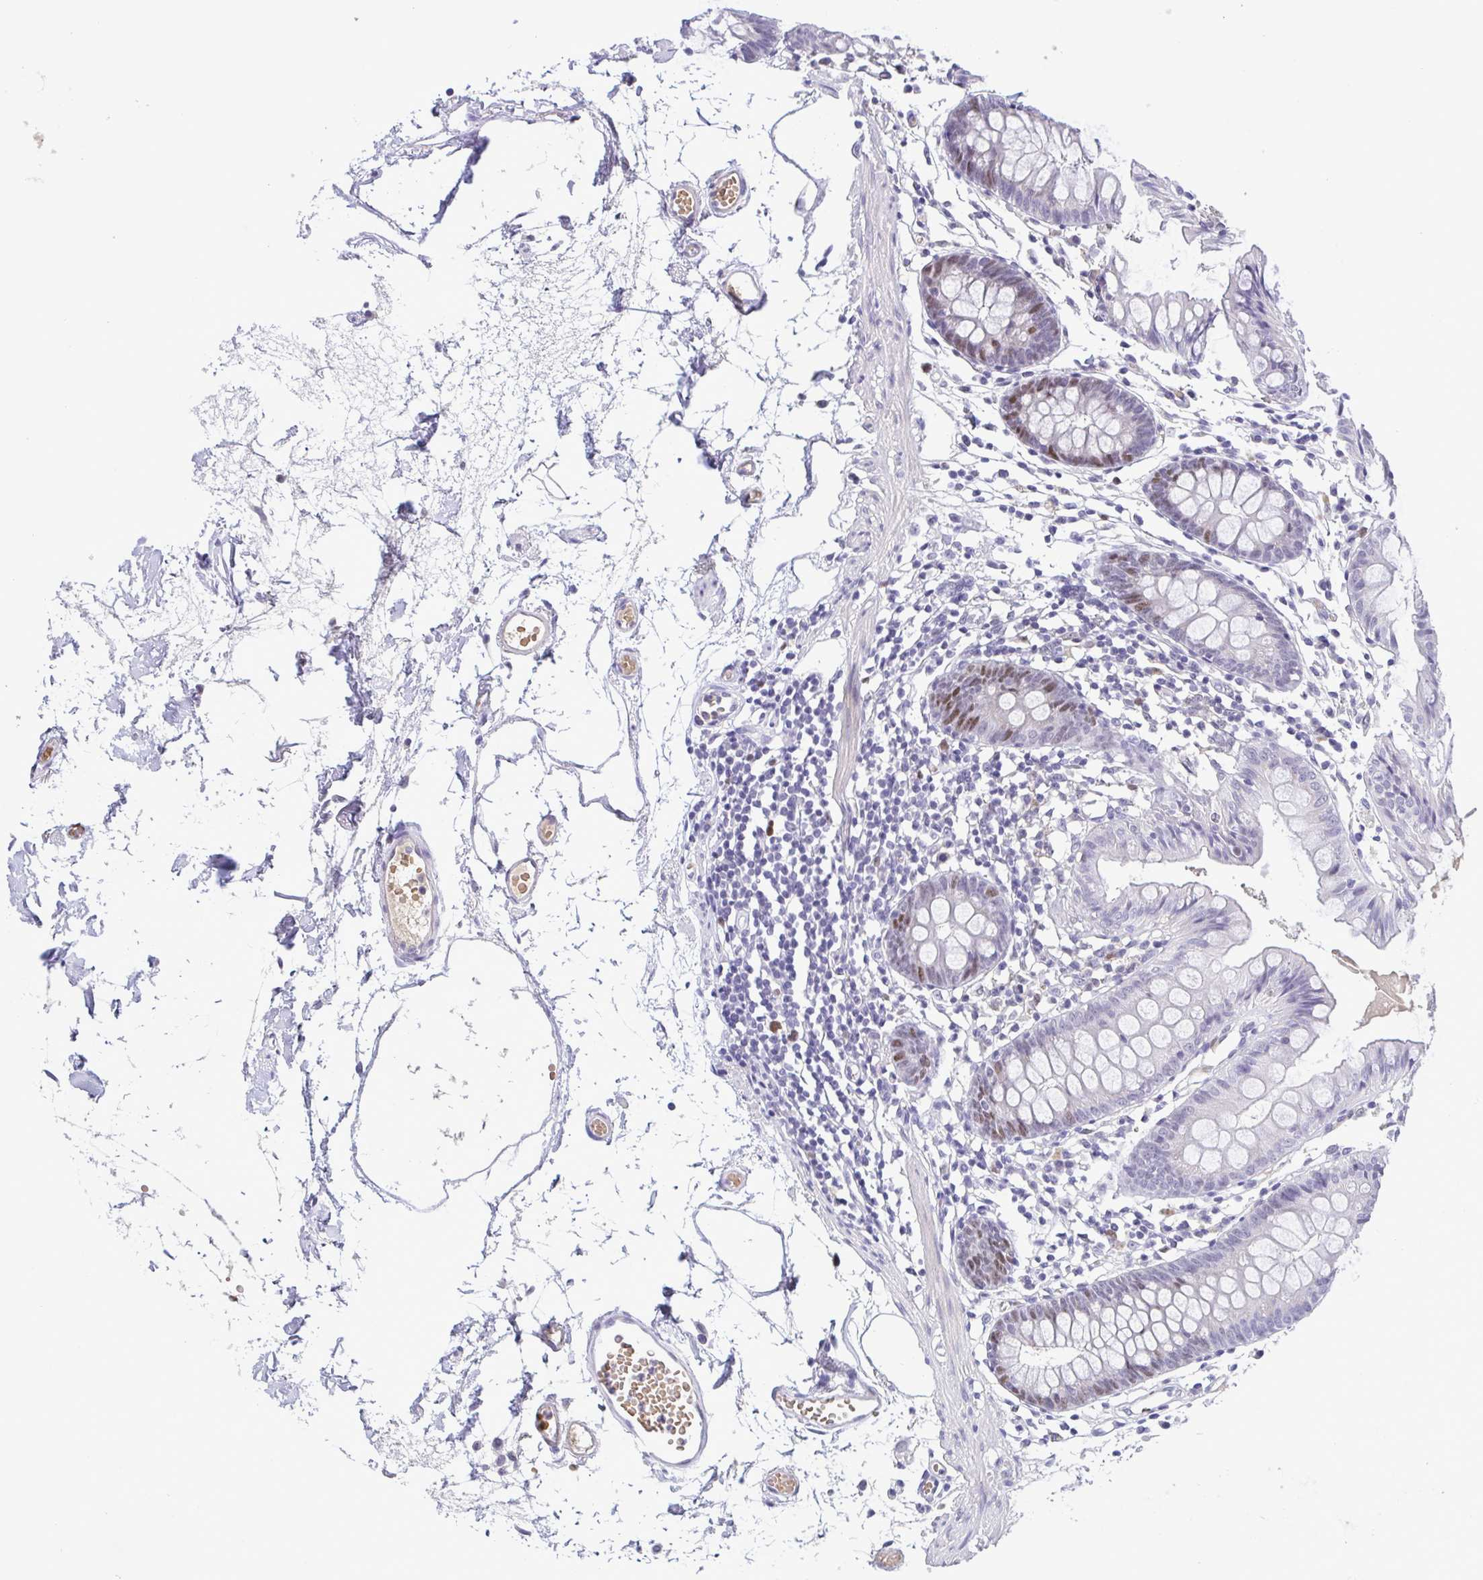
{"staining": {"intensity": "negative", "quantity": "none", "location": "none"}, "tissue": "colon", "cell_type": "Endothelial cells", "image_type": "normal", "snomed": [{"axis": "morphology", "description": "Normal tissue, NOS"}, {"axis": "topography", "description": "Colon"}], "caption": "The IHC image has no significant staining in endothelial cells of colon. The staining was performed using DAB to visualize the protein expression in brown, while the nuclei were stained in blue with hematoxylin (Magnification: 20x).", "gene": "TIPIN", "patient": {"sex": "female", "age": 84}}